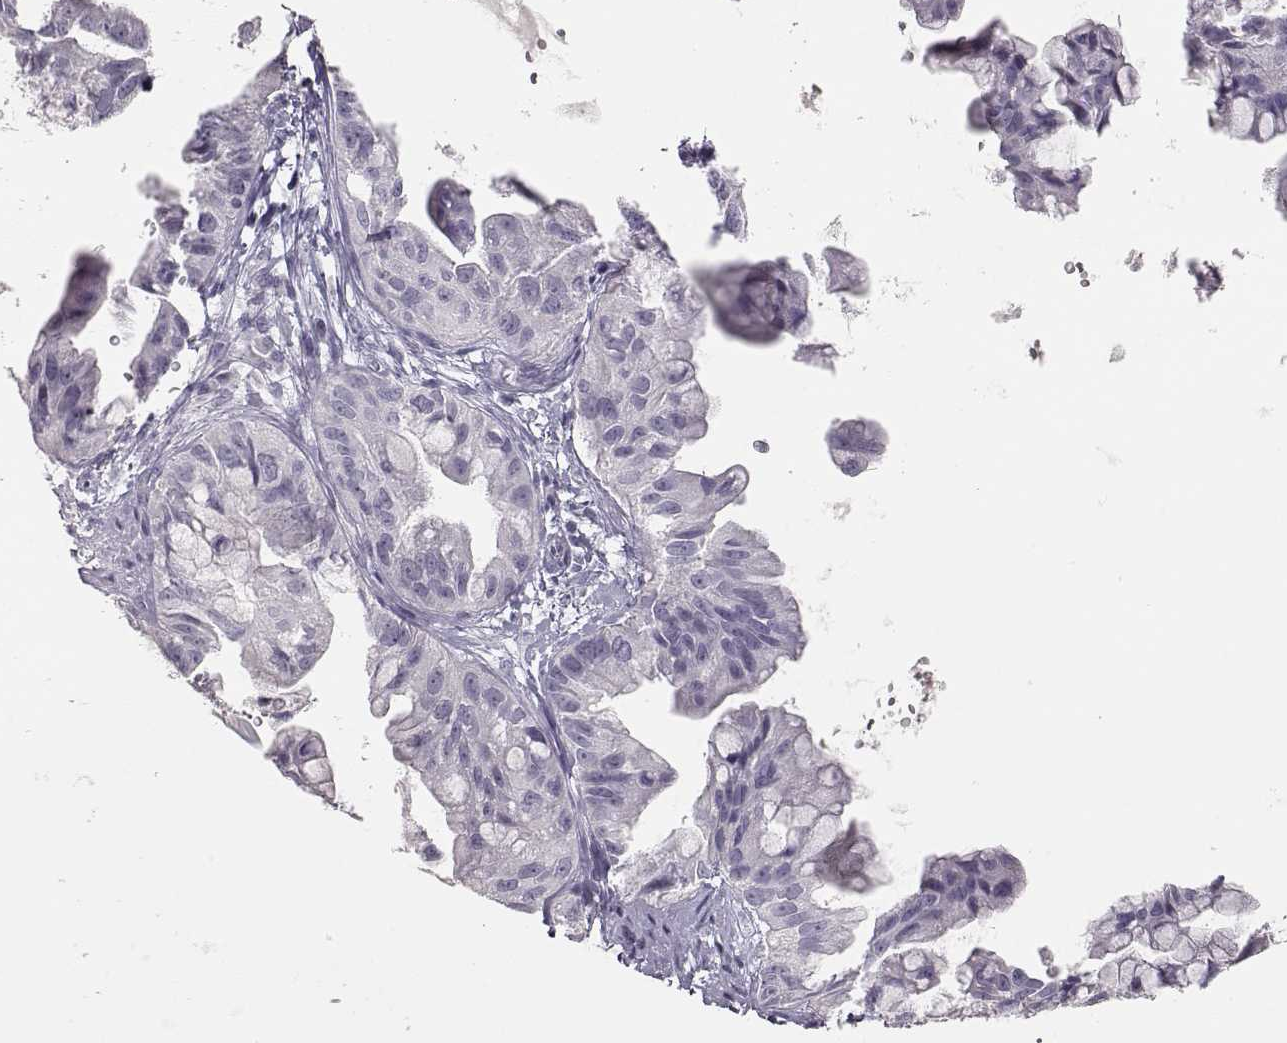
{"staining": {"intensity": "negative", "quantity": "none", "location": "none"}, "tissue": "ovarian cancer", "cell_type": "Tumor cells", "image_type": "cancer", "snomed": [{"axis": "morphology", "description": "Cystadenocarcinoma, mucinous, NOS"}, {"axis": "topography", "description": "Ovary"}], "caption": "Tumor cells show no significant expression in mucinous cystadenocarcinoma (ovarian).", "gene": "TKTL1", "patient": {"sex": "female", "age": 76}}